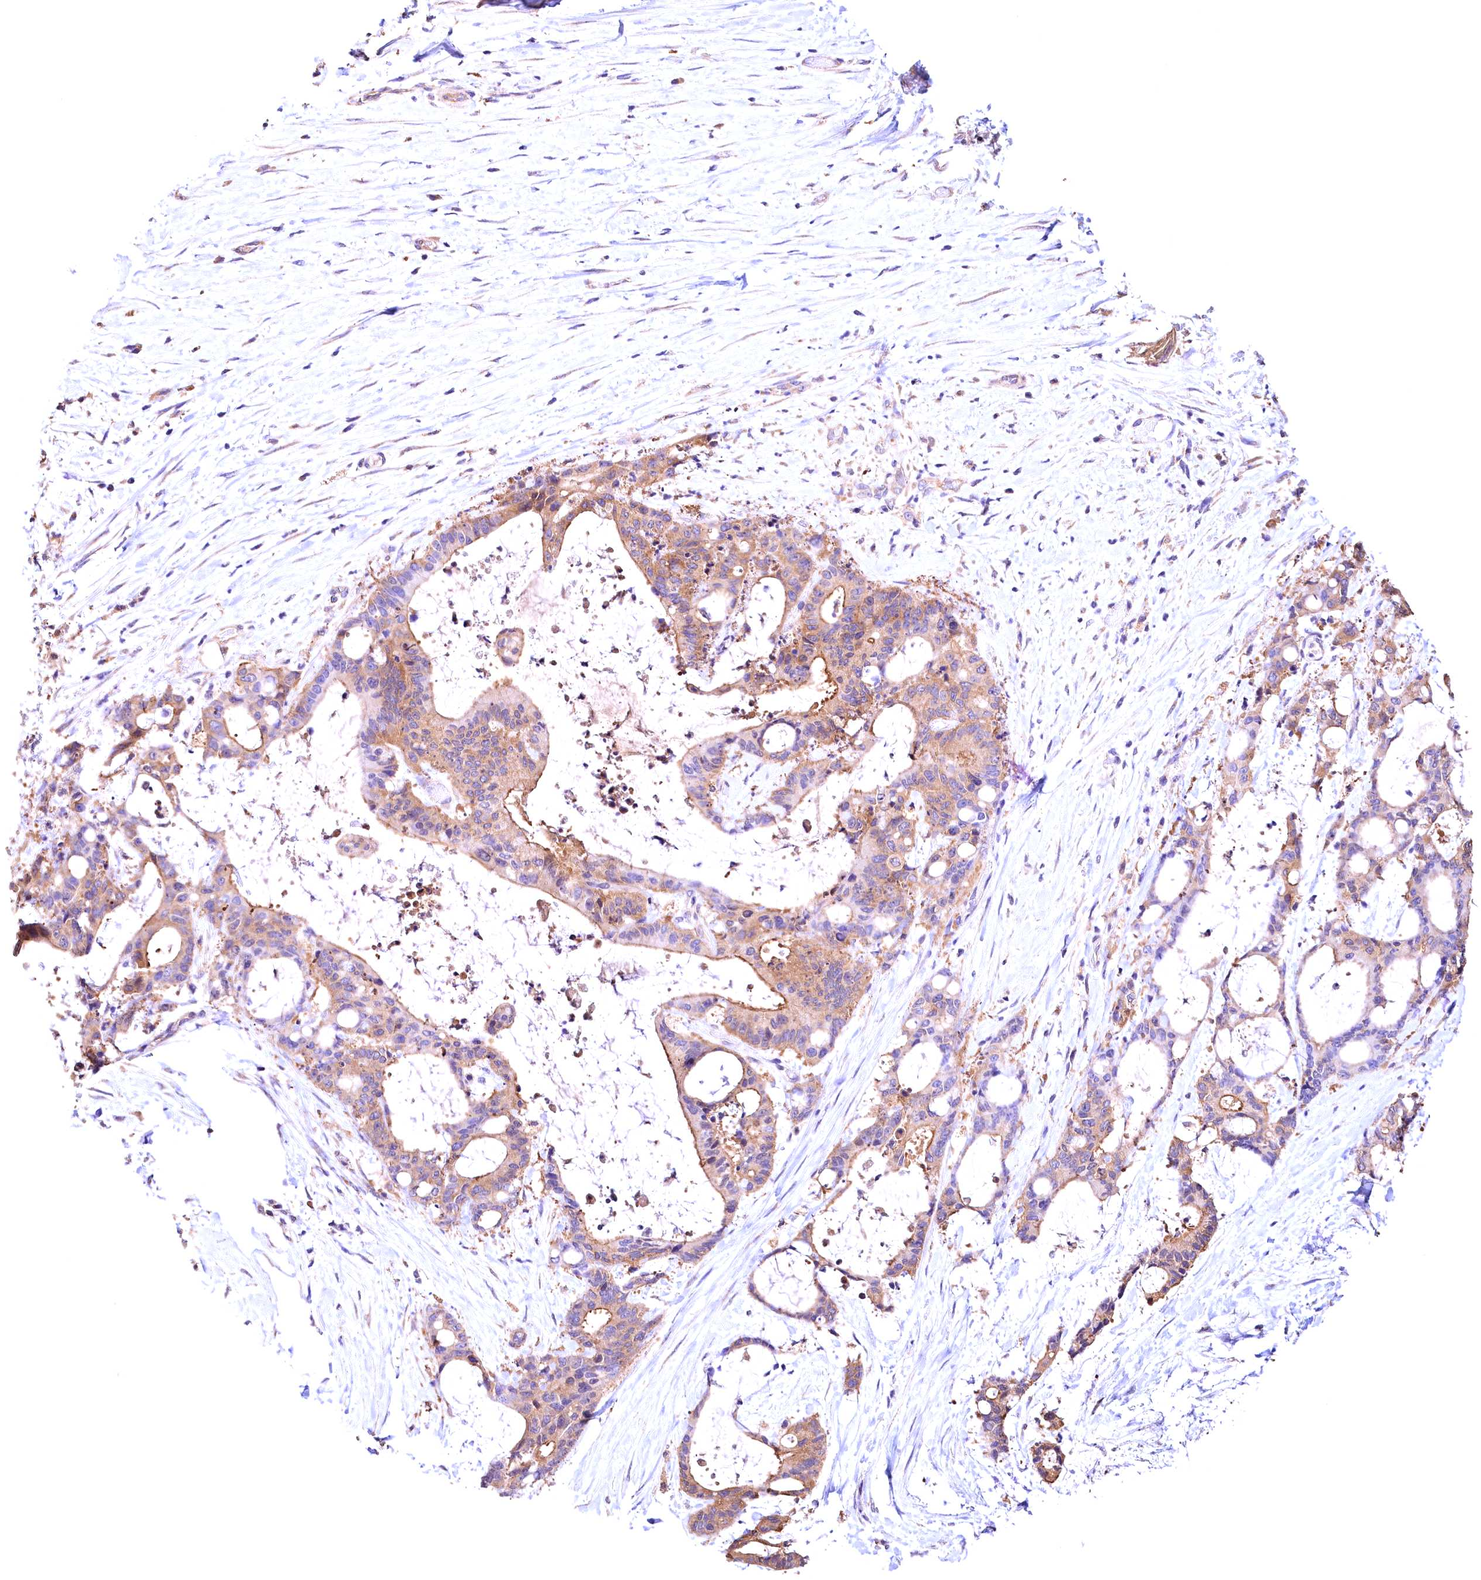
{"staining": {"intensity": "moderate", "quantity": "25%-75%", "location": "cytoplasmic/membranous"}, "tissue": "liver cancer", "cell_type": "Tumor cells", "image_type": "cancer", "snomed": [{"axis": "morphology", "description": "Normal tissue, NOS"}, {"axis": "morphology", "description": "Cholangiocarcinoma"}, {"axis": "topography", "description": "Liver"}, {"axis": "topography", "description": "Peripheral nerve tissue"}], "caption": "Immunohistochemical staining of human liver cholangiocarcinoma shows moderate cytoplasmic/membranous protein staining in approximately 25%-75% of tumor cells. The protein is stained brown, and the nuclei are stained in blue (DAB (3,3'-diaminobenzidine) IHC with brightfield microscopy, high magnification).", "gene": "OAS3", "patient": {"sex": "female", "age": 73}}